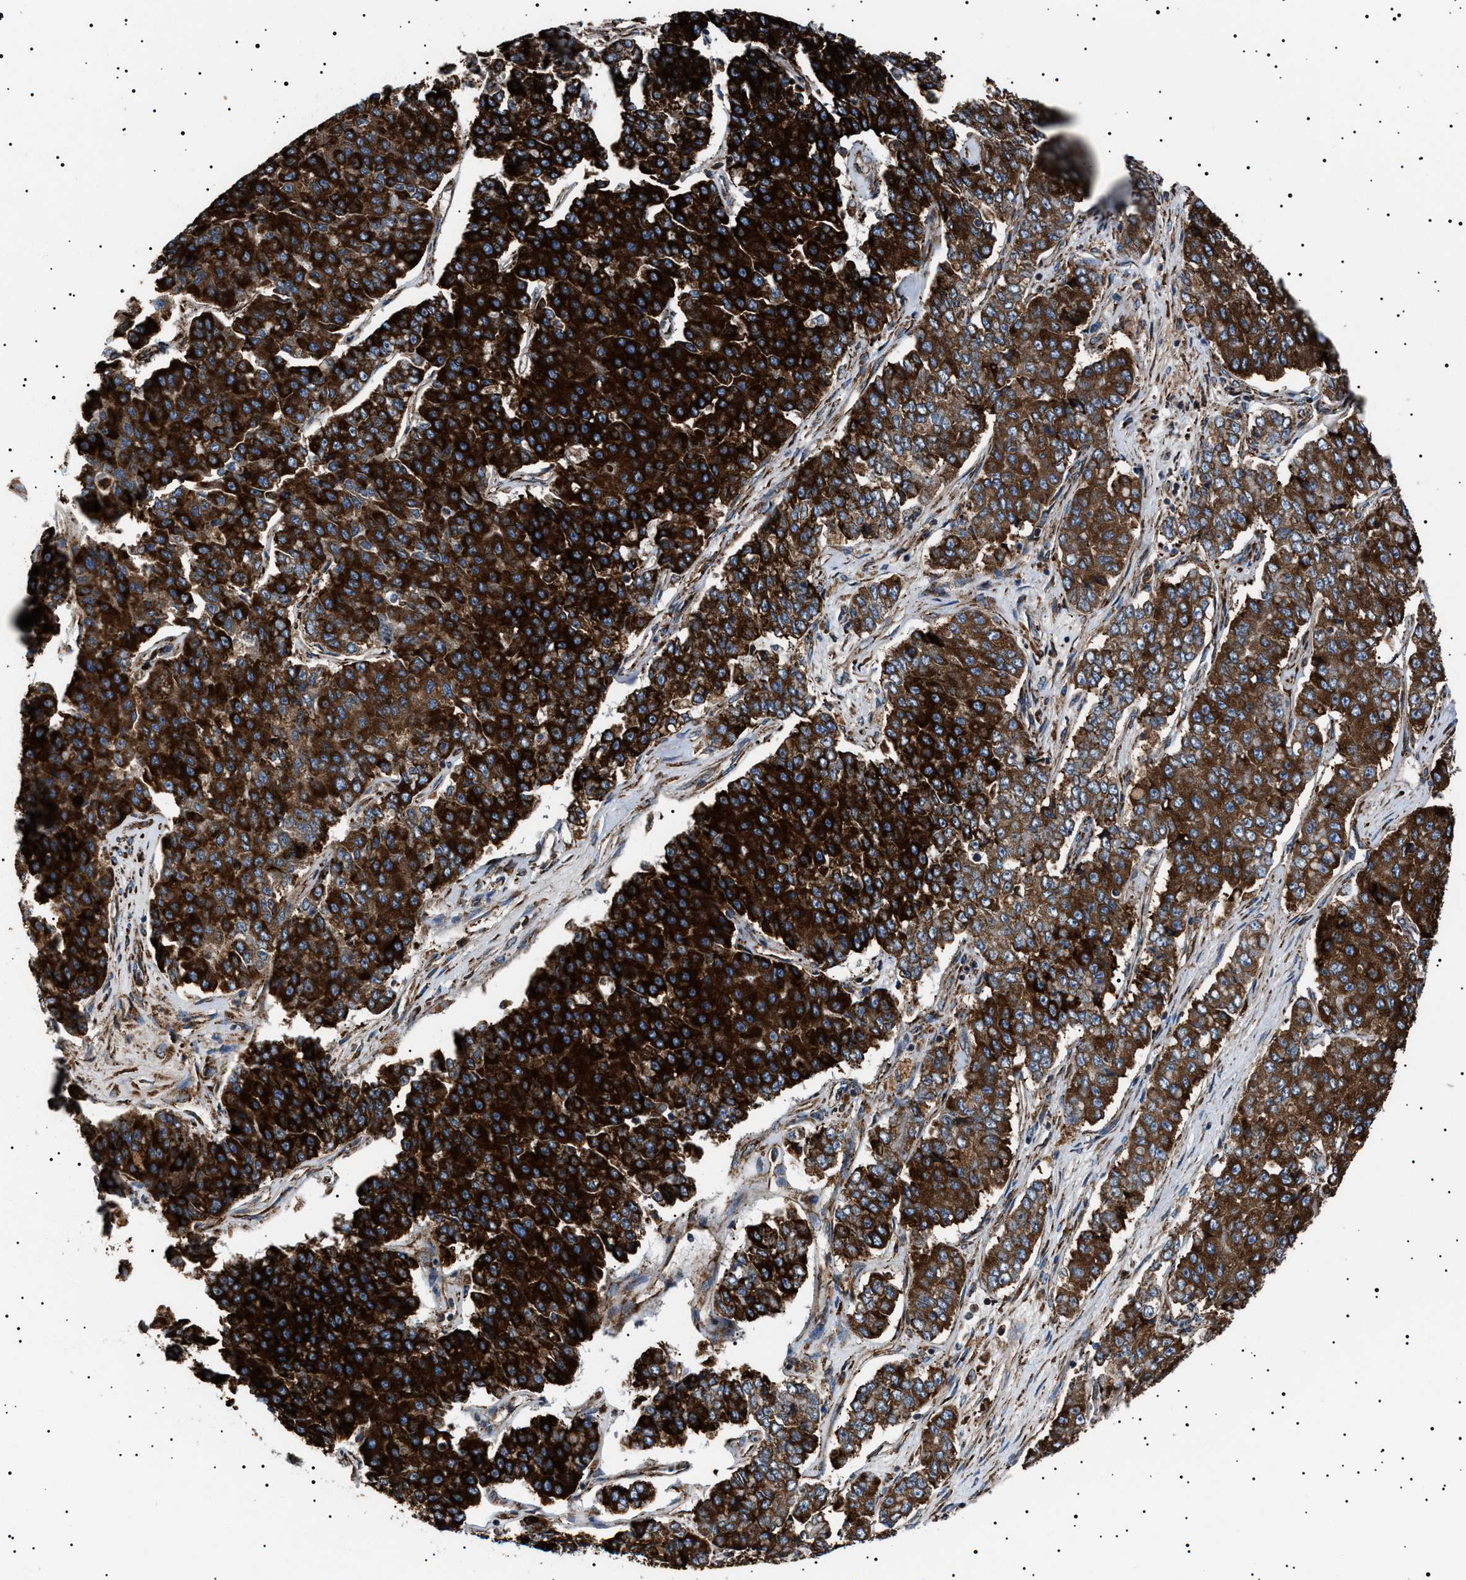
{"staining": {"intensity": "strong", "quantity": ">75%", "location": "cytoplasmic/membranous"}, "tissue": "pancreatic cancer", "cell_type": "Tumor cells", "image_type": "cancer", "snomed": [{"axis": "morphology", "description": "Adenocarcinoma, NOS"}, {"axis": "topography", "description": "Pancreas"}], "caption": "This is an image of IHC staining of pancreatic adenocarcinoma, which shows strong positivity in the cytoplasmic/membranous of tumor cells.", "gene": "TOP1MT", "patient": {"sex": "male", "age": 50}}